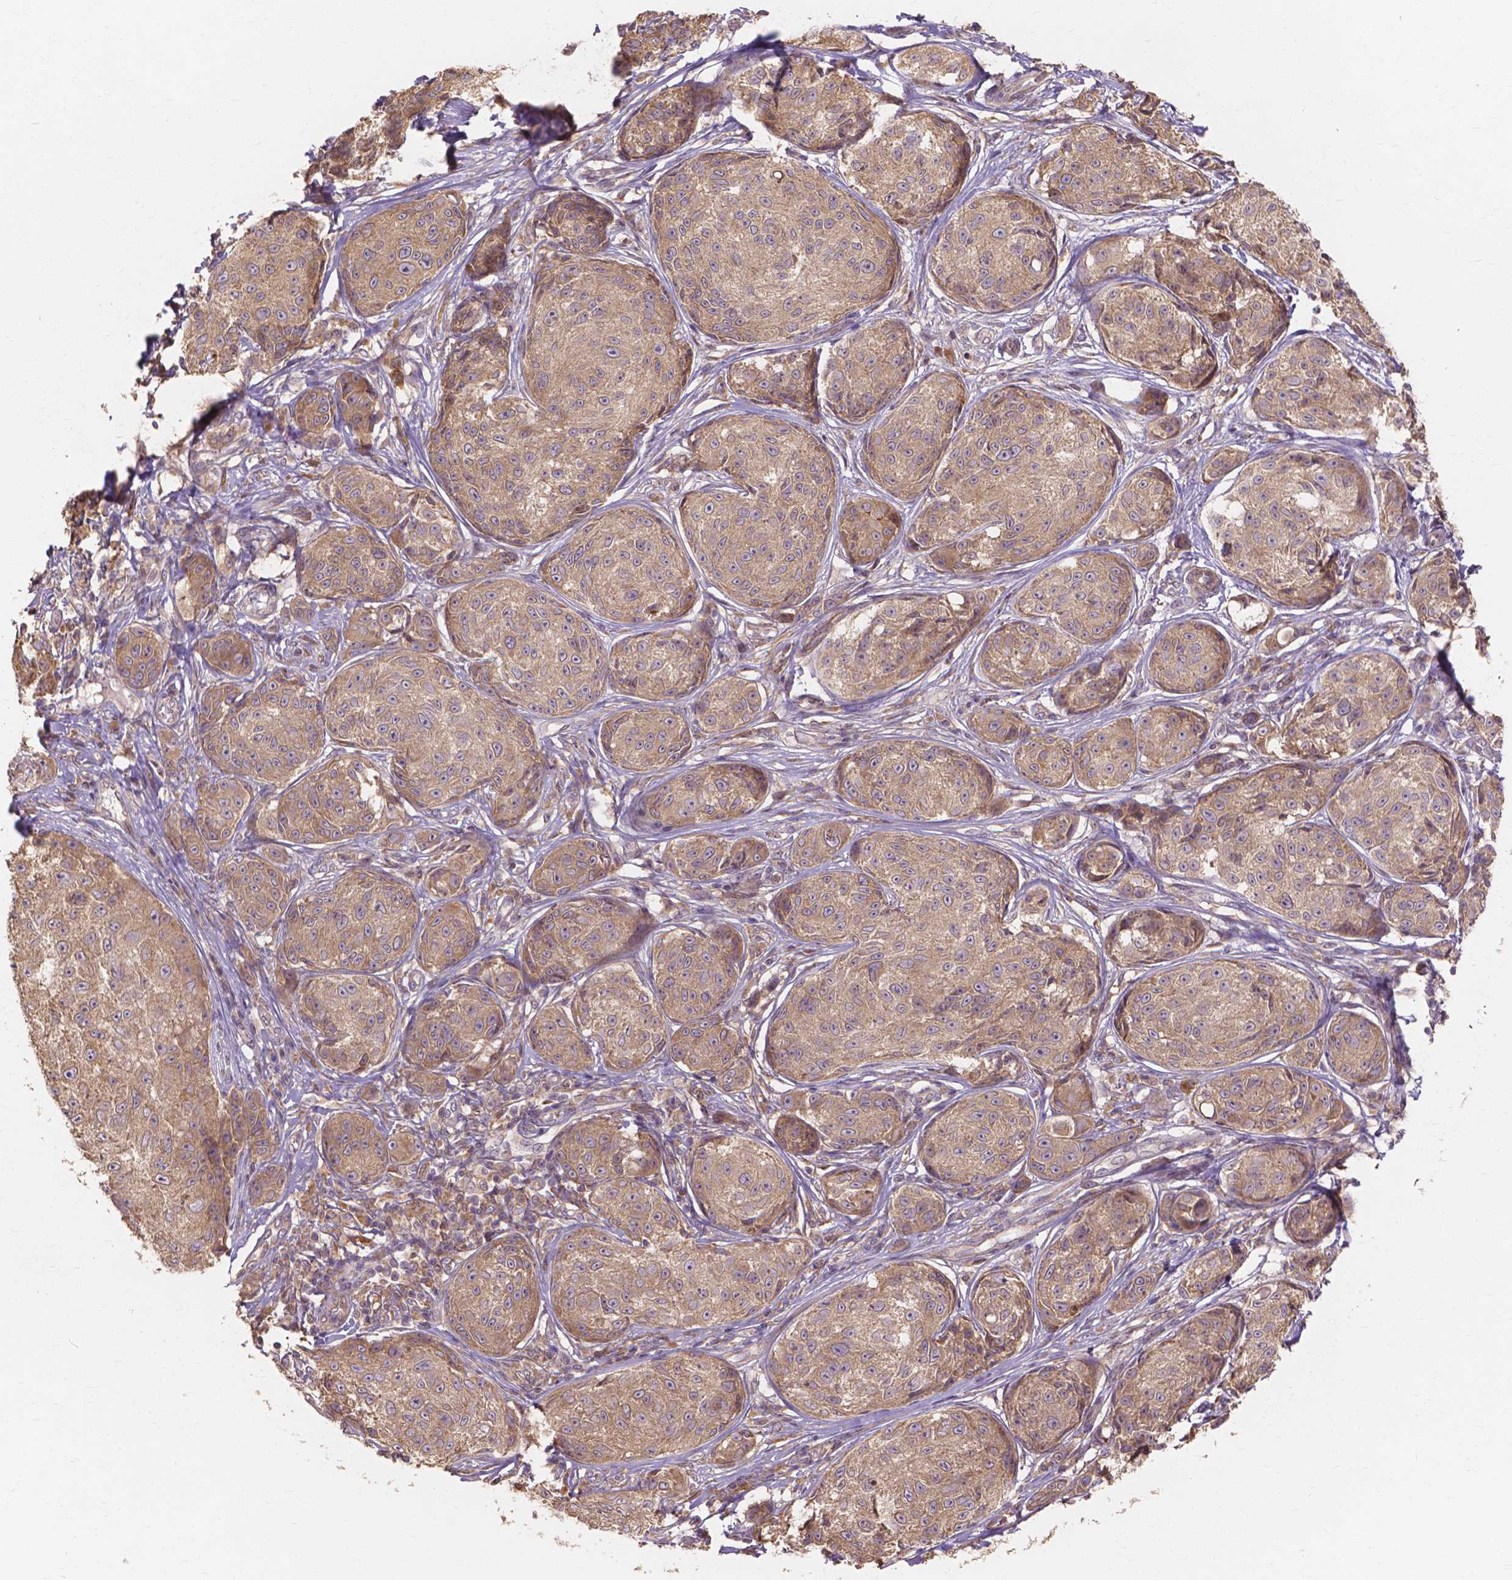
{"staining": {"intensity": "moderate", "quantity": ">75%", "location": "cytoplasmic/membranous"}, "tissue": "melanoma", "cell_type": "Tumor cells", "image_type": "cancer", "snomed": [{"axis": "morphology", "description": "Malignant melanoma, NOS"}, {"axis": "topography", "description": "Skin"}], "caption": "Human malignant melanoma stained for a protein (brown) demonstrates moderate cytoplasmic/membranous positive expression in approximately >75% of tumor cells.", "gene": "TAB2", "patient": {"sex": "male", "age": 61}}